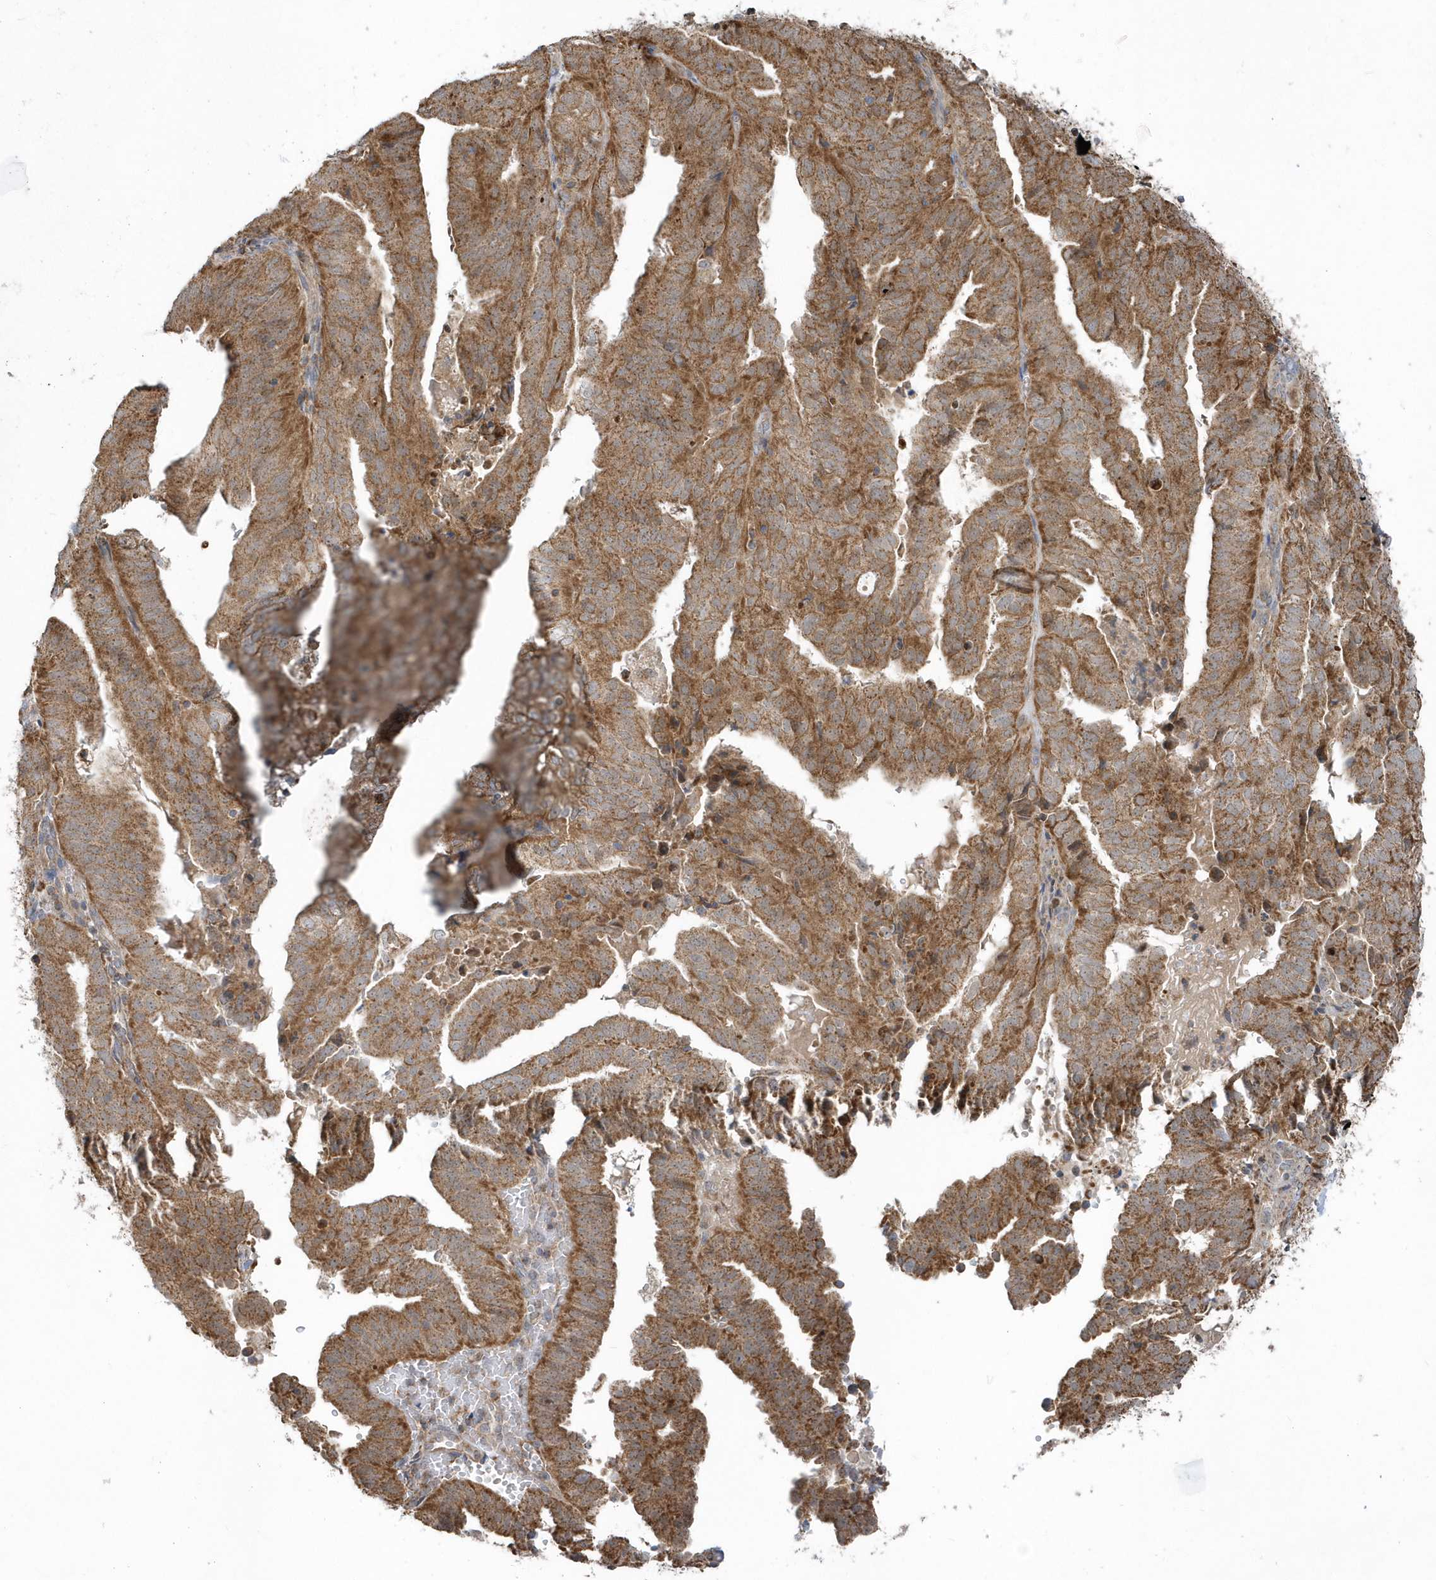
{"staining": {"intensity": "moderate", "quantity": ">75%", "location": "cytoplasmic/membranous"}, "tissue": "endometrial cancer", "cell_type": "Tumor cells", "image_type": "cancer", "snomed": [{"axis": "morphology", "description": "Adenocarcinoma, NOS"}, {"axis": "topography", "description": "Uterus"}], "caption": "A medium amount of moderate cytoplasmic/membranous staining is seen in about >75% of tumor cells in endometrial cancer tissue. Ihc stains the protein of interest in brown and the nuclei are stained blue.", "gene": "PPP1R7", "patient": {"sex": "female", "age": 77}}